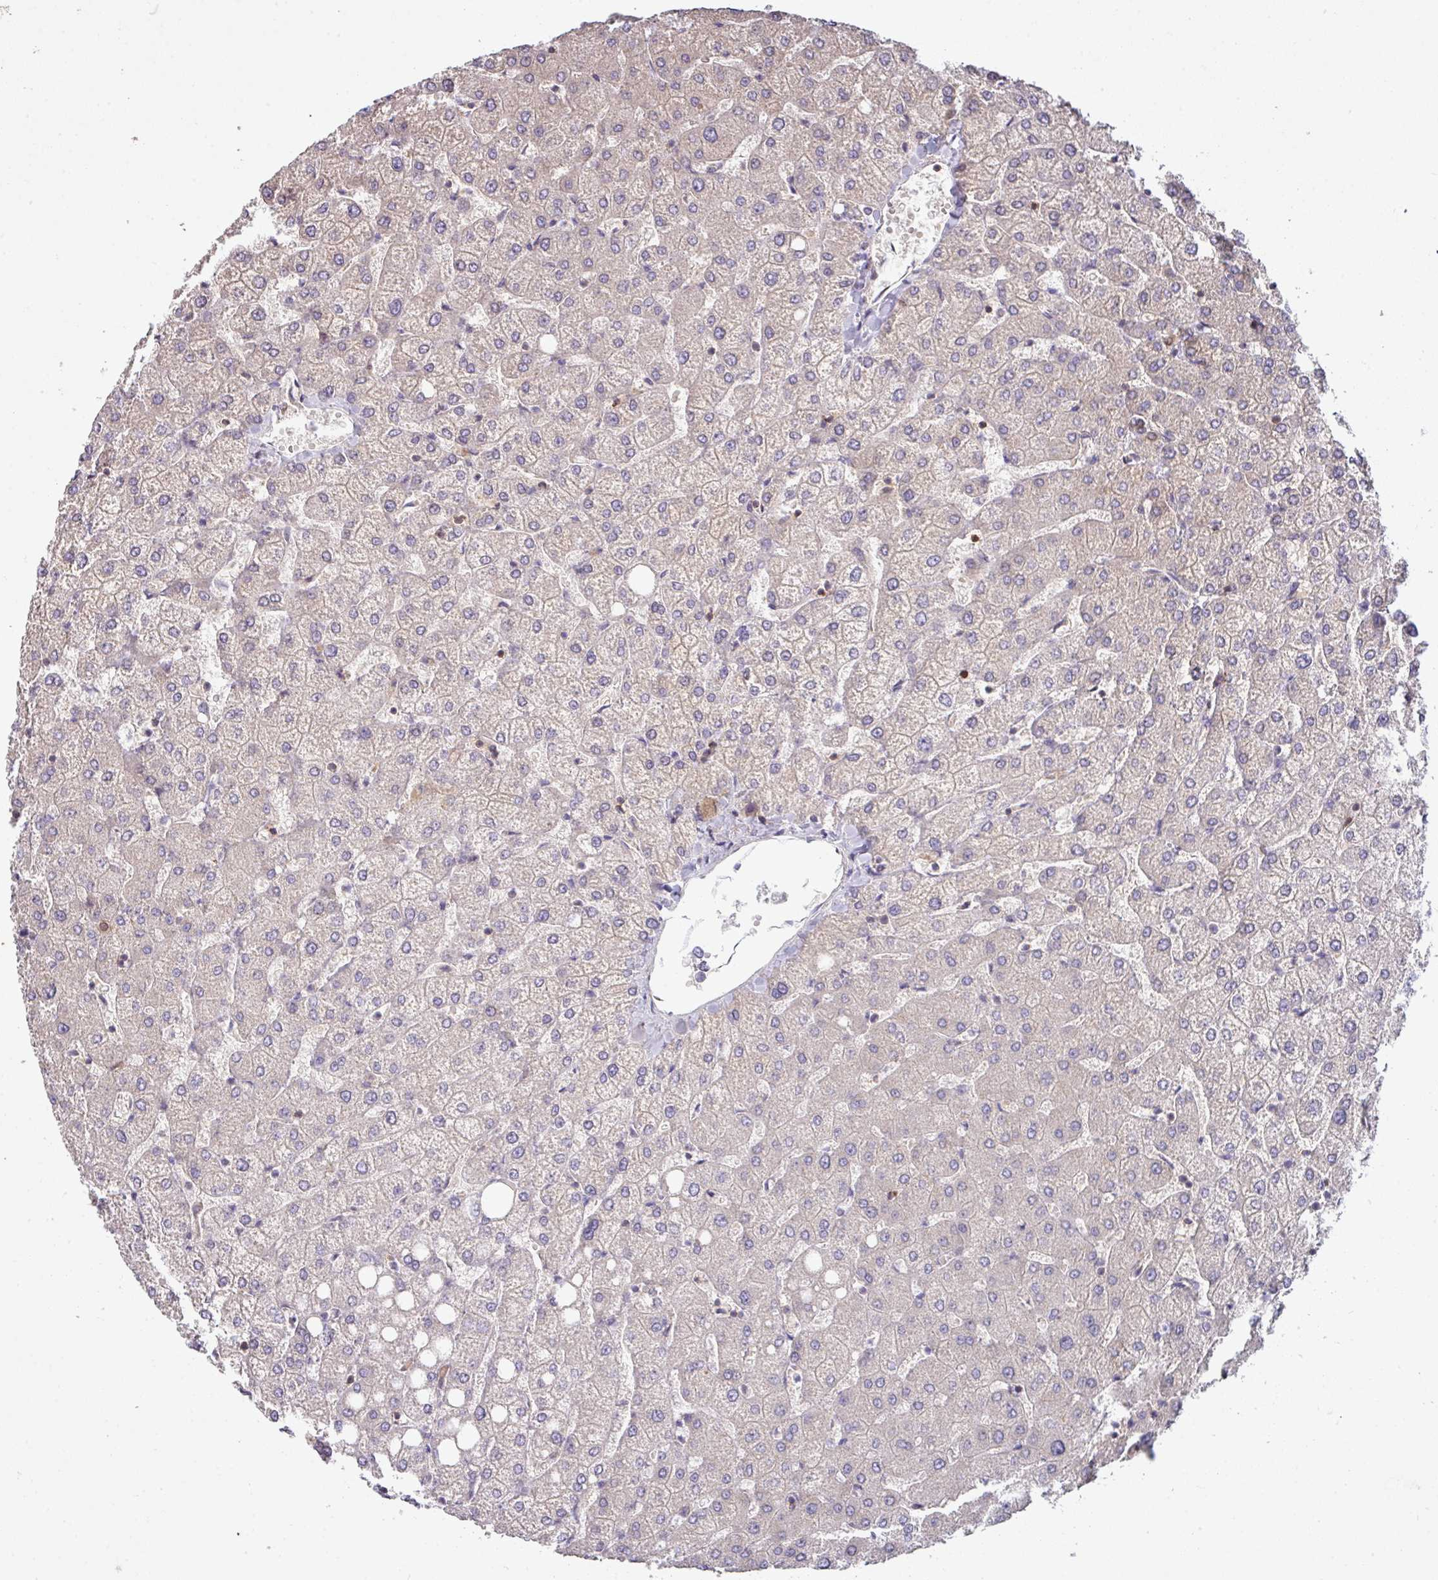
{"staining": {"intensity": "moderate", "quantity": "25%-75%", "location": "cytoplasmic/membranous"}, "tissue": "liver", "cell_type": "Cholangiocytes", "image_type": "normal", "snomed": [{"axis": "morphology", "description": "Normal tissue, NOS"}, {"axis": "topography", "description": "Liver"}], "caption": "Immunohistochemical staining of normal human liver exhibits 25%-75% levels of moderate cytoplasmic/membranous protein positivity in about 25%-75% of cholangiocytes. (DAB = brown stain, brightfield microscopy at high magnification).", "gene": "SLAMF6", "patient": {"sex": "female", "age": 54}}